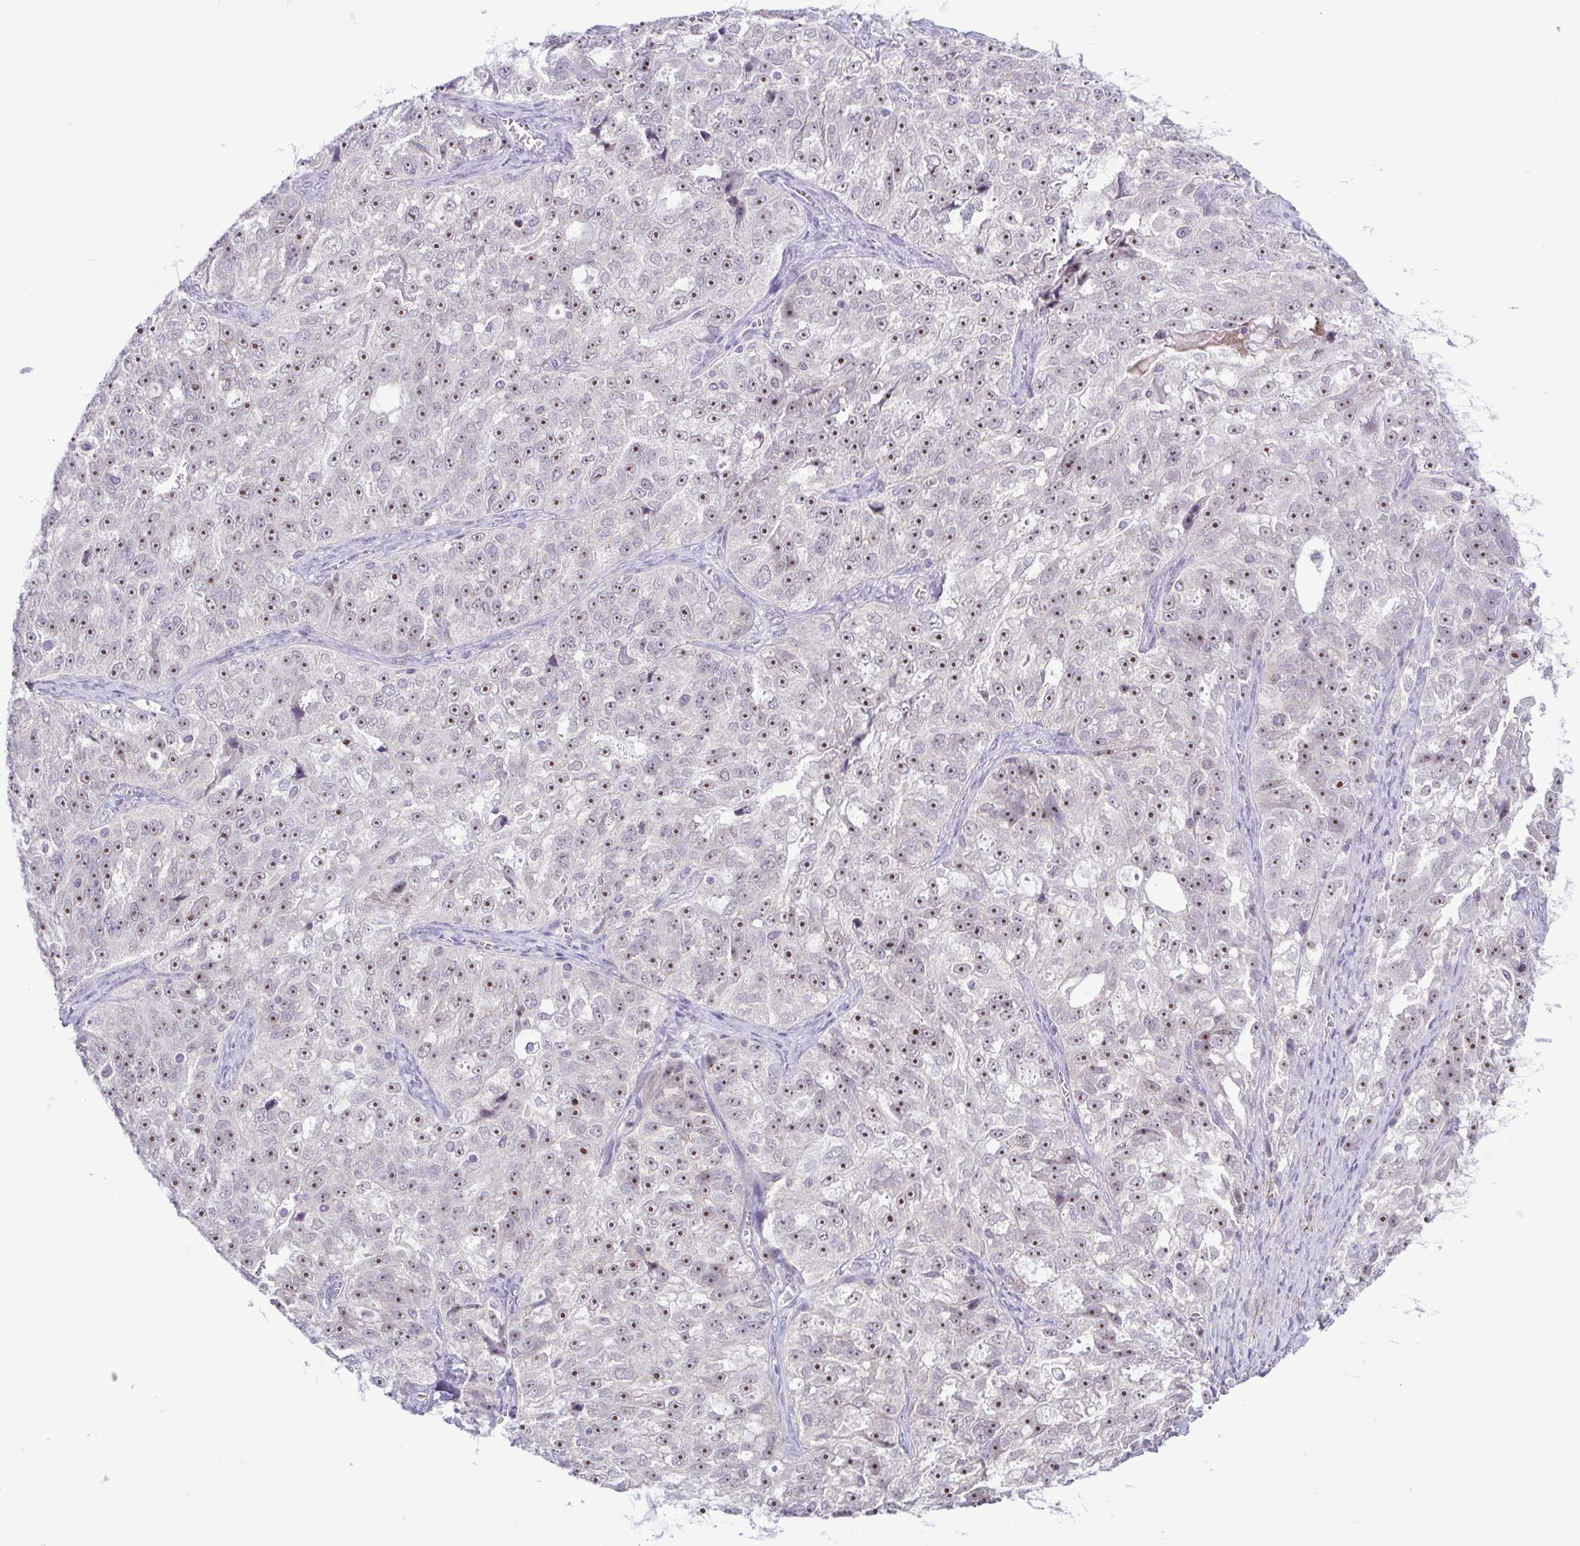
{"staining": {"intensity": "moderate", "quantity": ">75%", "location": "nuclear"}, "tissue": "ovarian cancer", "cell_type": "Tumor cells", "image_type": "cancer", "snomed": [{"axis": "morphology", "description": "Cystadenocarcinoma, serous, NOS"}, {"axis": "topography", "description": "Ovary"}], "caption": "Approximately >75% of tumor cells in human serous cystadenocarcinoma (ovarian) reveal moderate nuclear protein positivity as visualized by brown immunohistochemical staining.", "gene": "RSL24D1", "patient": {"sex": "female", "age": 51}}